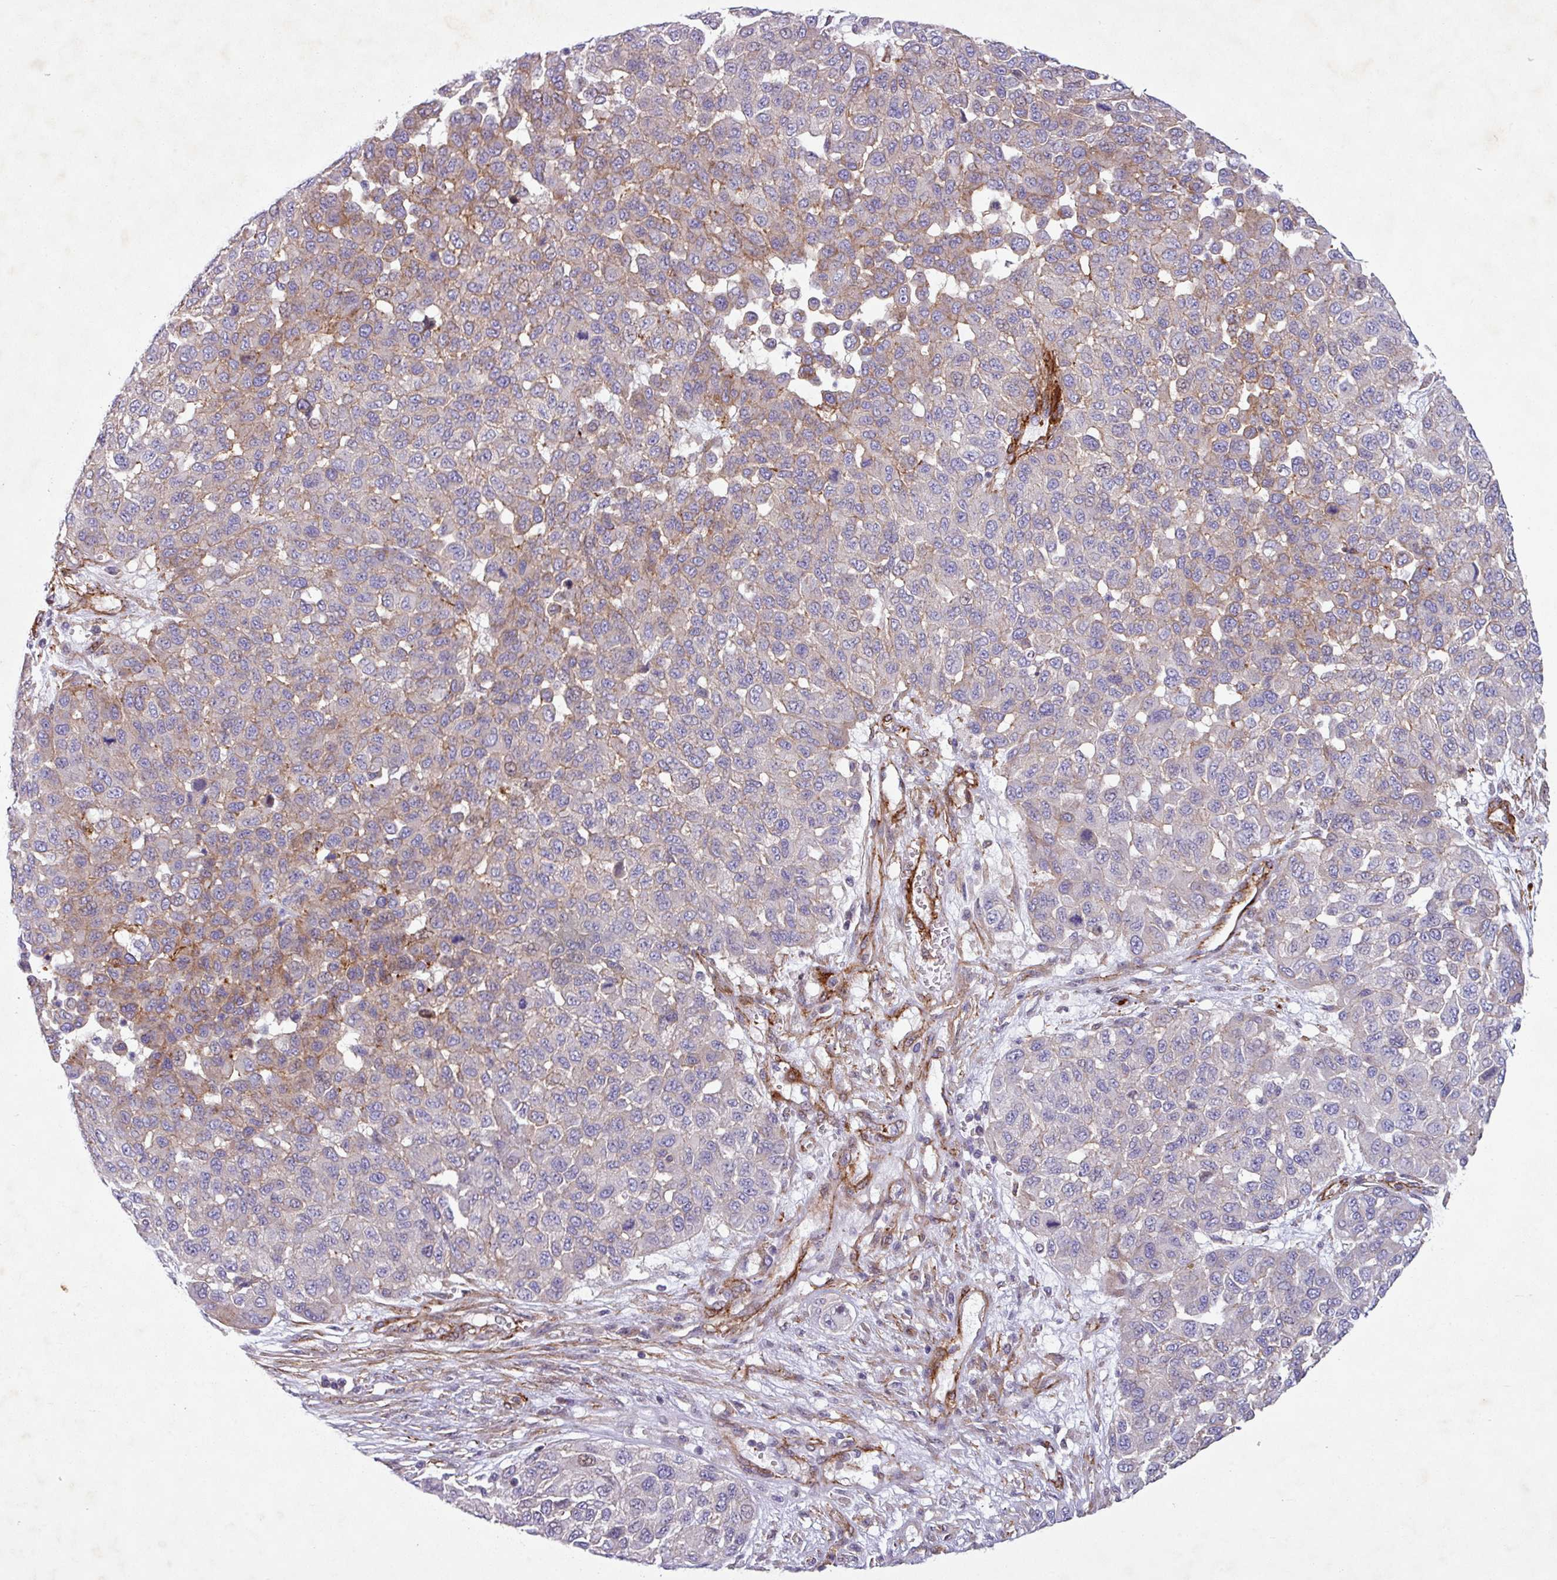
{"staining": {"intensity": "weak", "quantity": "<25%", "location": "cytoplasmic/membranous"}, "tissue": "melanoma", "cell_type": "Tumor cells", "image_type": "cancer", "snomed": [{"axis": "morphology", "description": "Malignant melanoma, NOS"}, {"axis": "topography", "description": "Skin"}], "caption": "DAB immunohistochemical staining of malignant melanoma demonstrates no significant positivity in tumor cells.", "gene": "ATP2C2", "patient": {"sex": "male", "age": 62}}